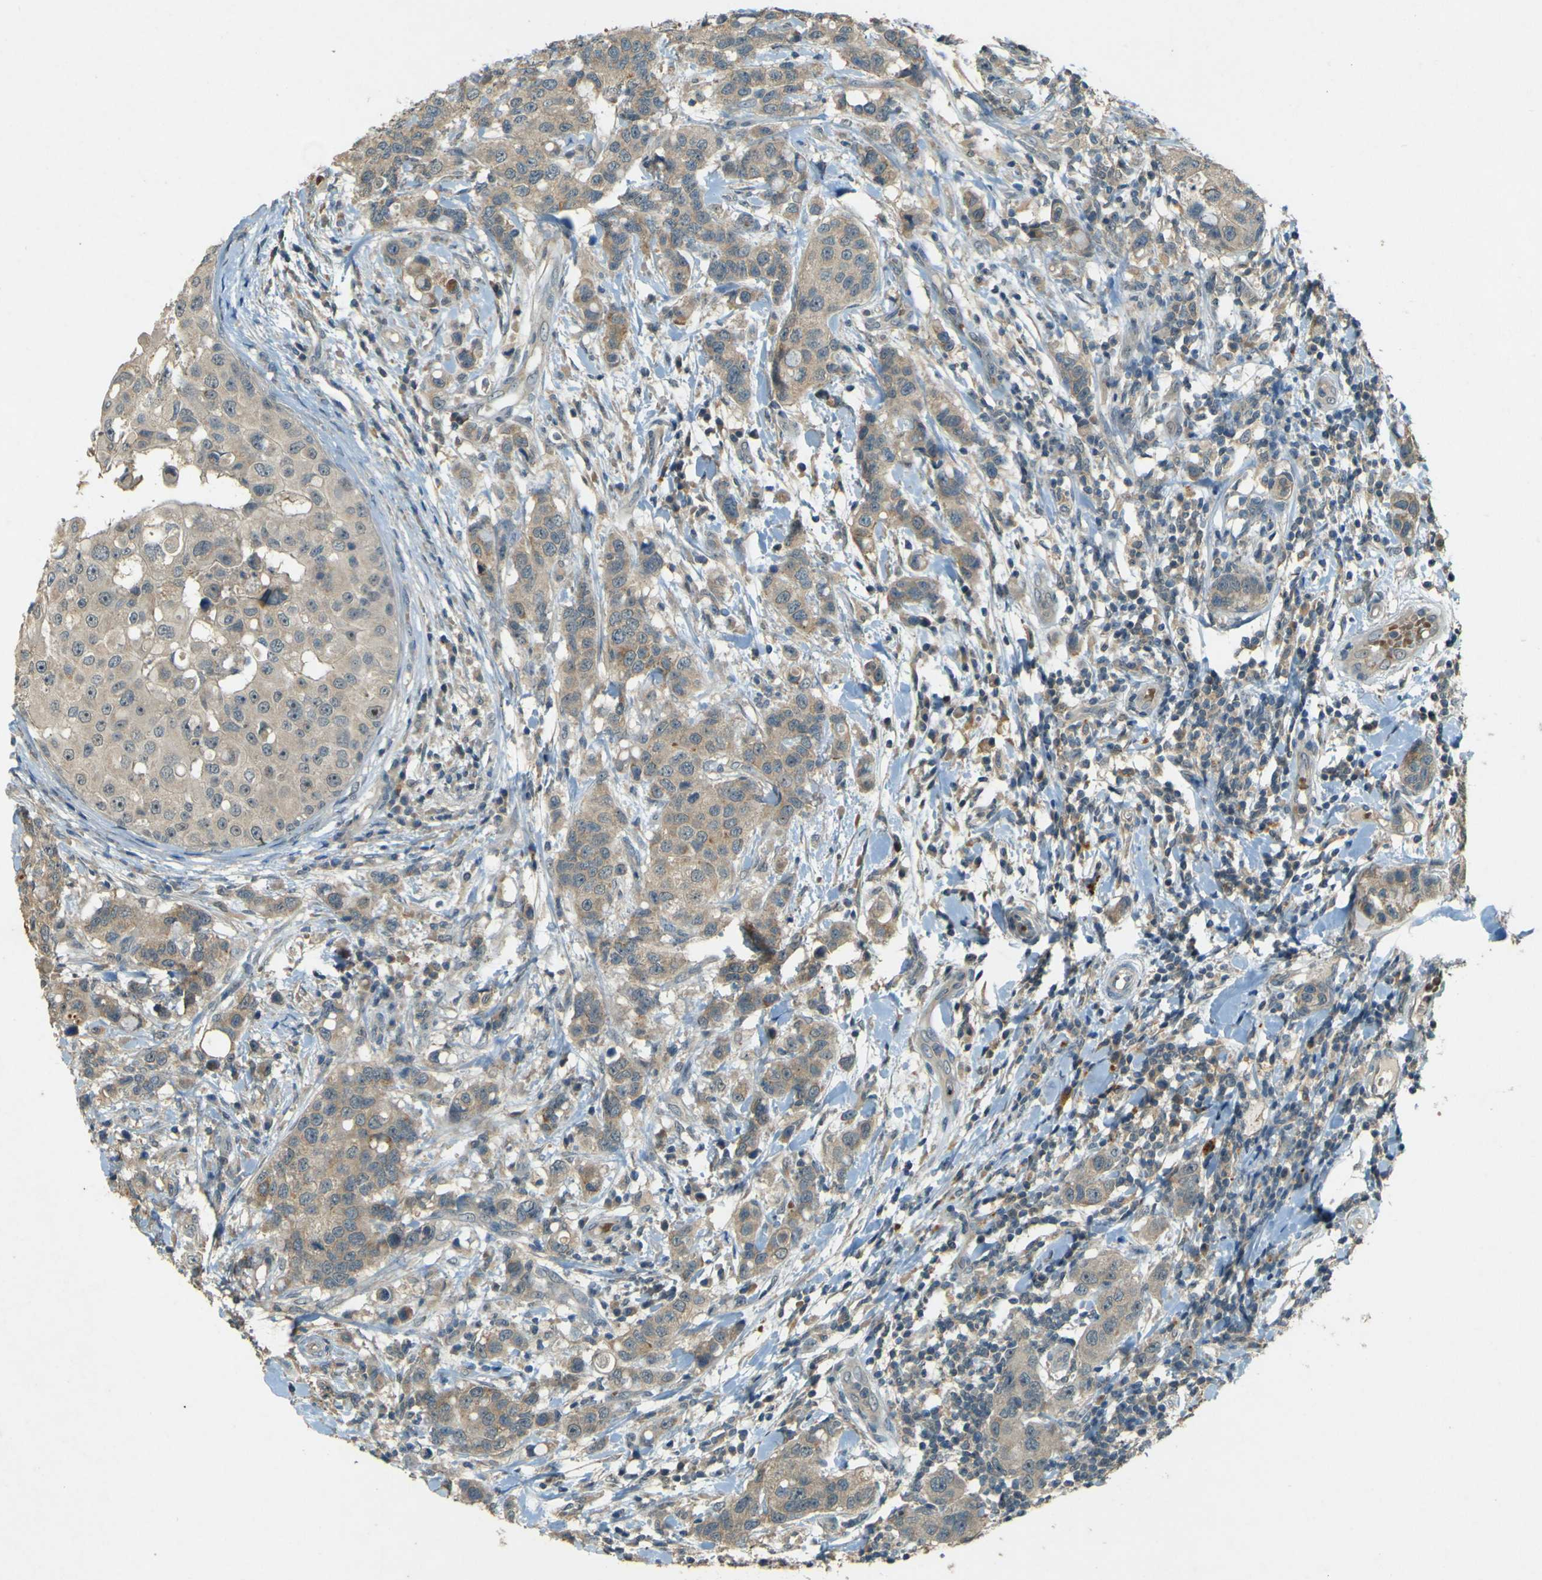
{"staining": {"intensity": "weak", "quantity": ">75%", "location": "cytoplasmic/membranous"}, "tissue": "breast cancer", "cell_type": "Tumor cells", "image_type": "cancer", "snomed": [{"axis": "morphology", "description": "Duct carcinoma"}, {"axis": "topography", "description": "Breast"}], "caption": "Immunohistochemistry (IHC) photomicrograph of neoplastic tissue: breast cancer (invasive ductal carcinoma) stained using immunohistochemistry (IHC) shows low levels of weak protein expression localized specifically in the cytoplasmic/membranous of tumor cells, appearing as a cytoplasmic/membranous brown color.", "gene": "MPDZ", "patient": {"sex": "female", "age": 27}}